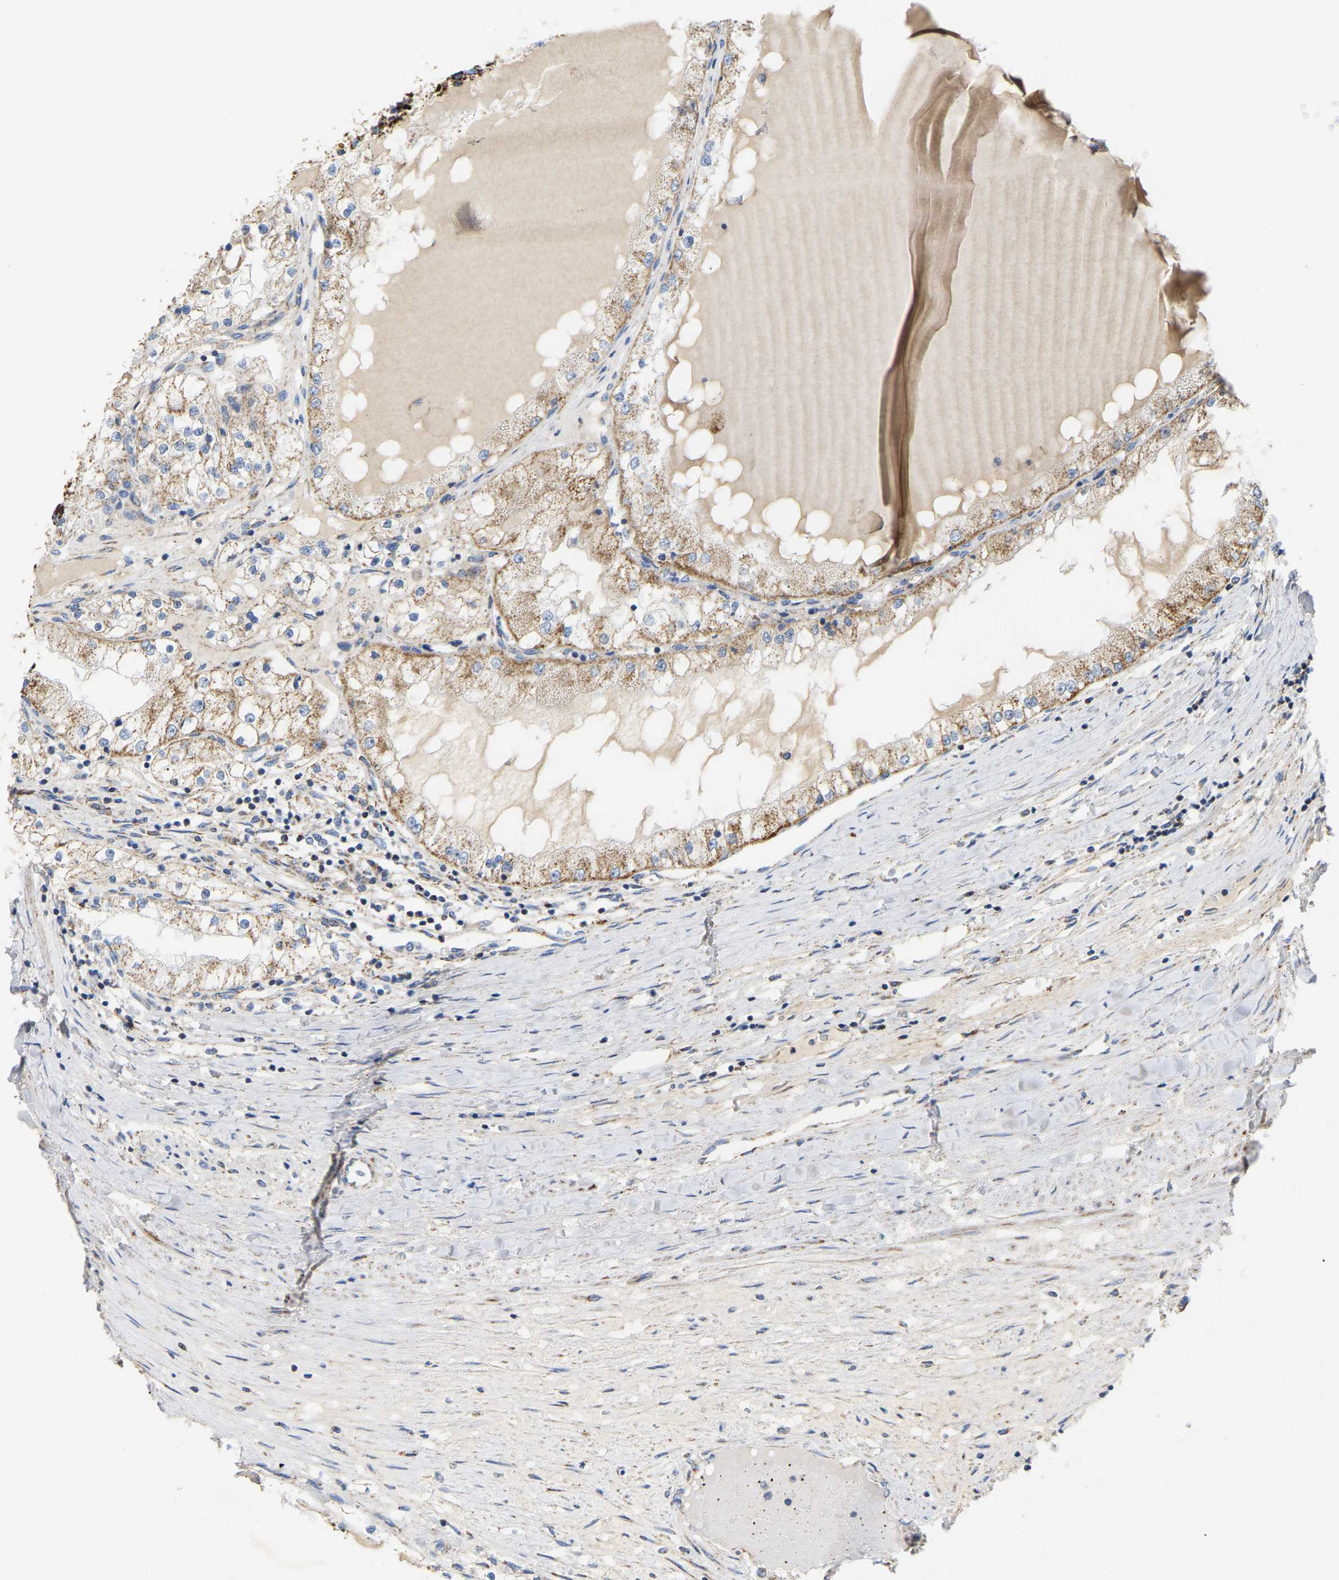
{"staining": {"intensity": "moderate", "quantity": "25%-75%", "location": "cytoplasmic/membranous"}, "tissue": "renal cancer", "cell_type": "Tumor cells", "image_type": "cancer", "snomed": [{"axis": "morphology", "description": "Adenocarcinoma, NOS"}, {"axis": "topography", "description": "Kidney"}], "caption": "There is medium levels of moderate cytoplasmic/membranous expression in tumor cells of renal cancer, as demonstrated by immunohistochemical staining (brown color).", "gene": "HIBADH", "patient": {"sex": "male", "age": 68}}